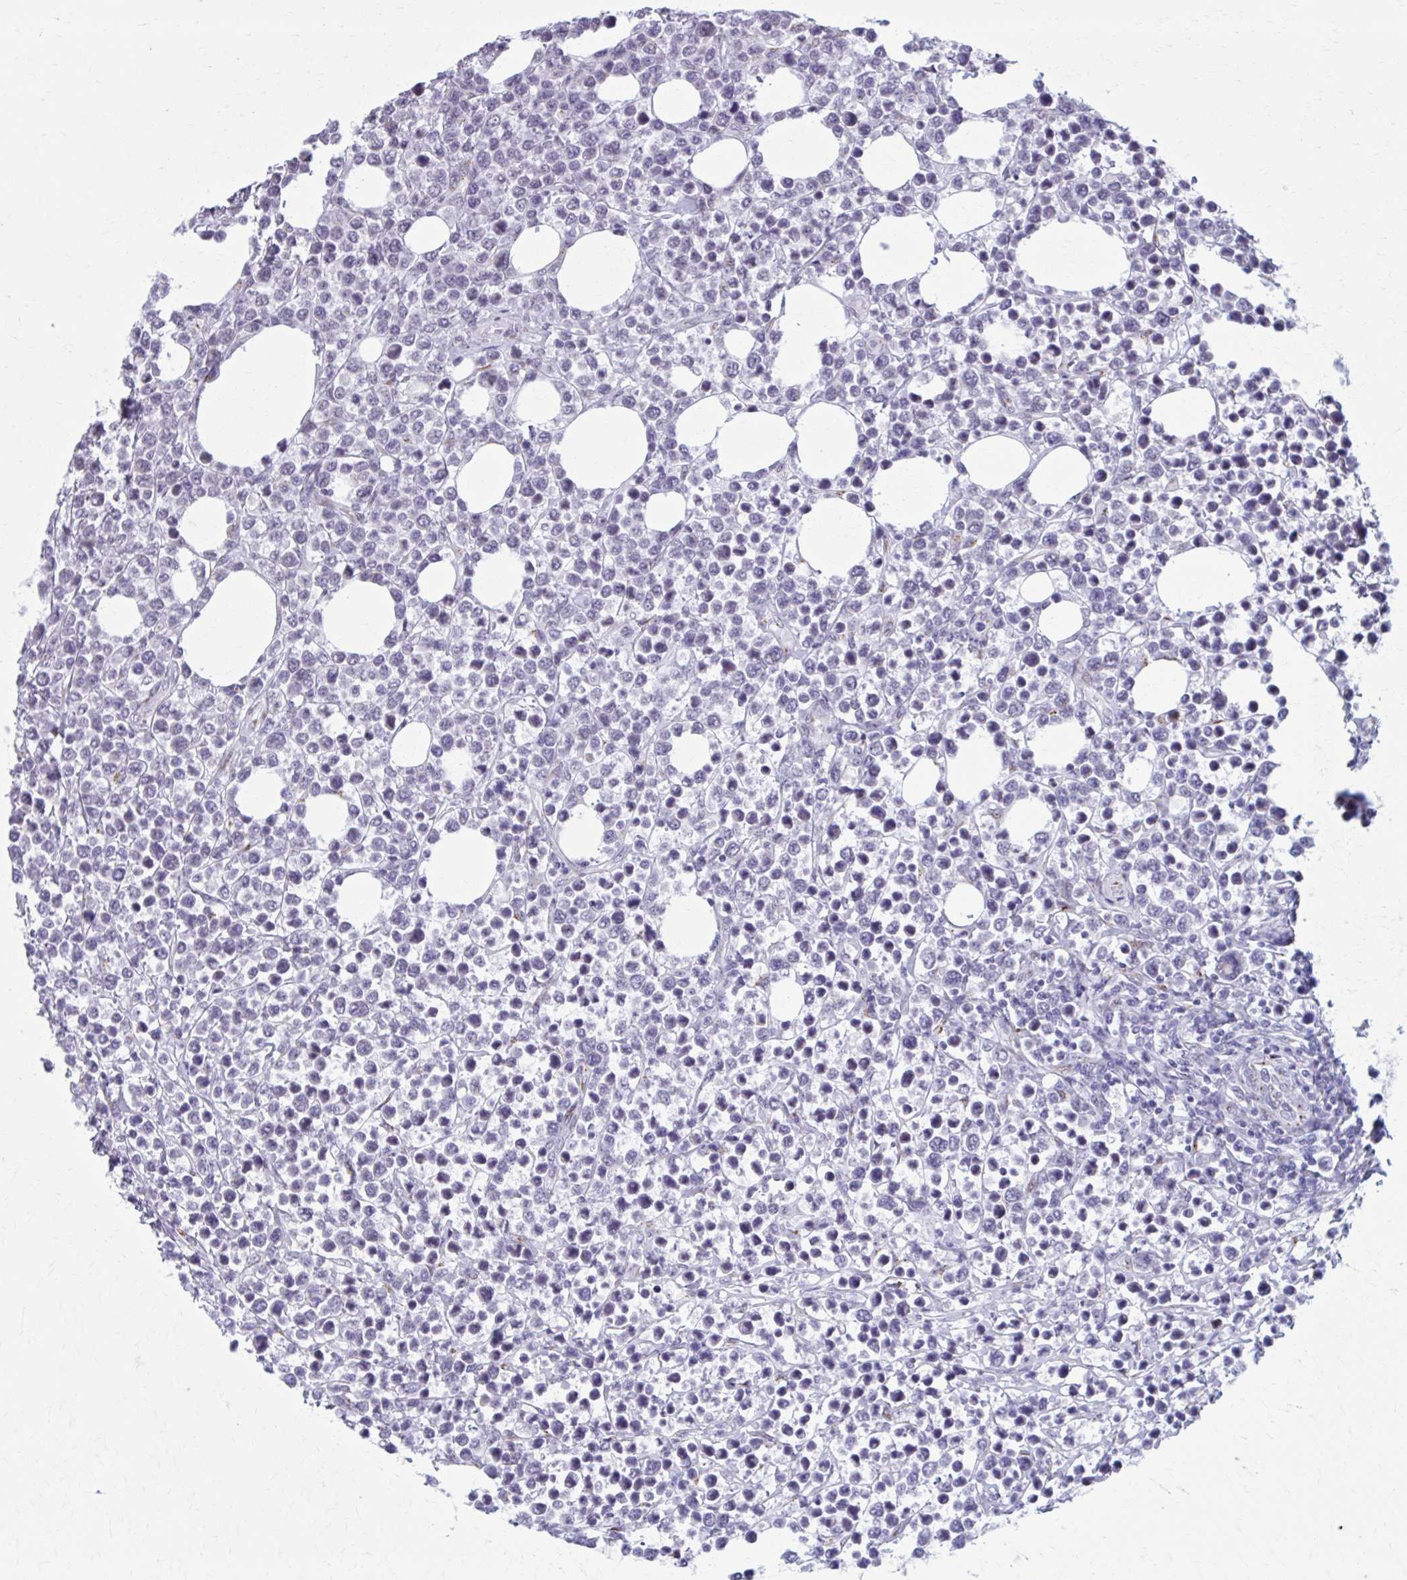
{"staining": {"intensity": "negative", "quantity": "none", "location": "none"}, "tissue": "lymphoma", "cell_type": "Tumor cells", "image_type": "cancer", "snomed": [{"axis": "morphology", "description": "Malignant lymphoma, non-Hodgkin's type, High grade"}, {"axis": "topography", "description": "Soft tissue"}], "caption": "Lymphoma was stained to show a protein in brown. There is no significant expression in tumor cells.", "gene": "ZNF682", "patient": {"sex": "female", "age": 56}}